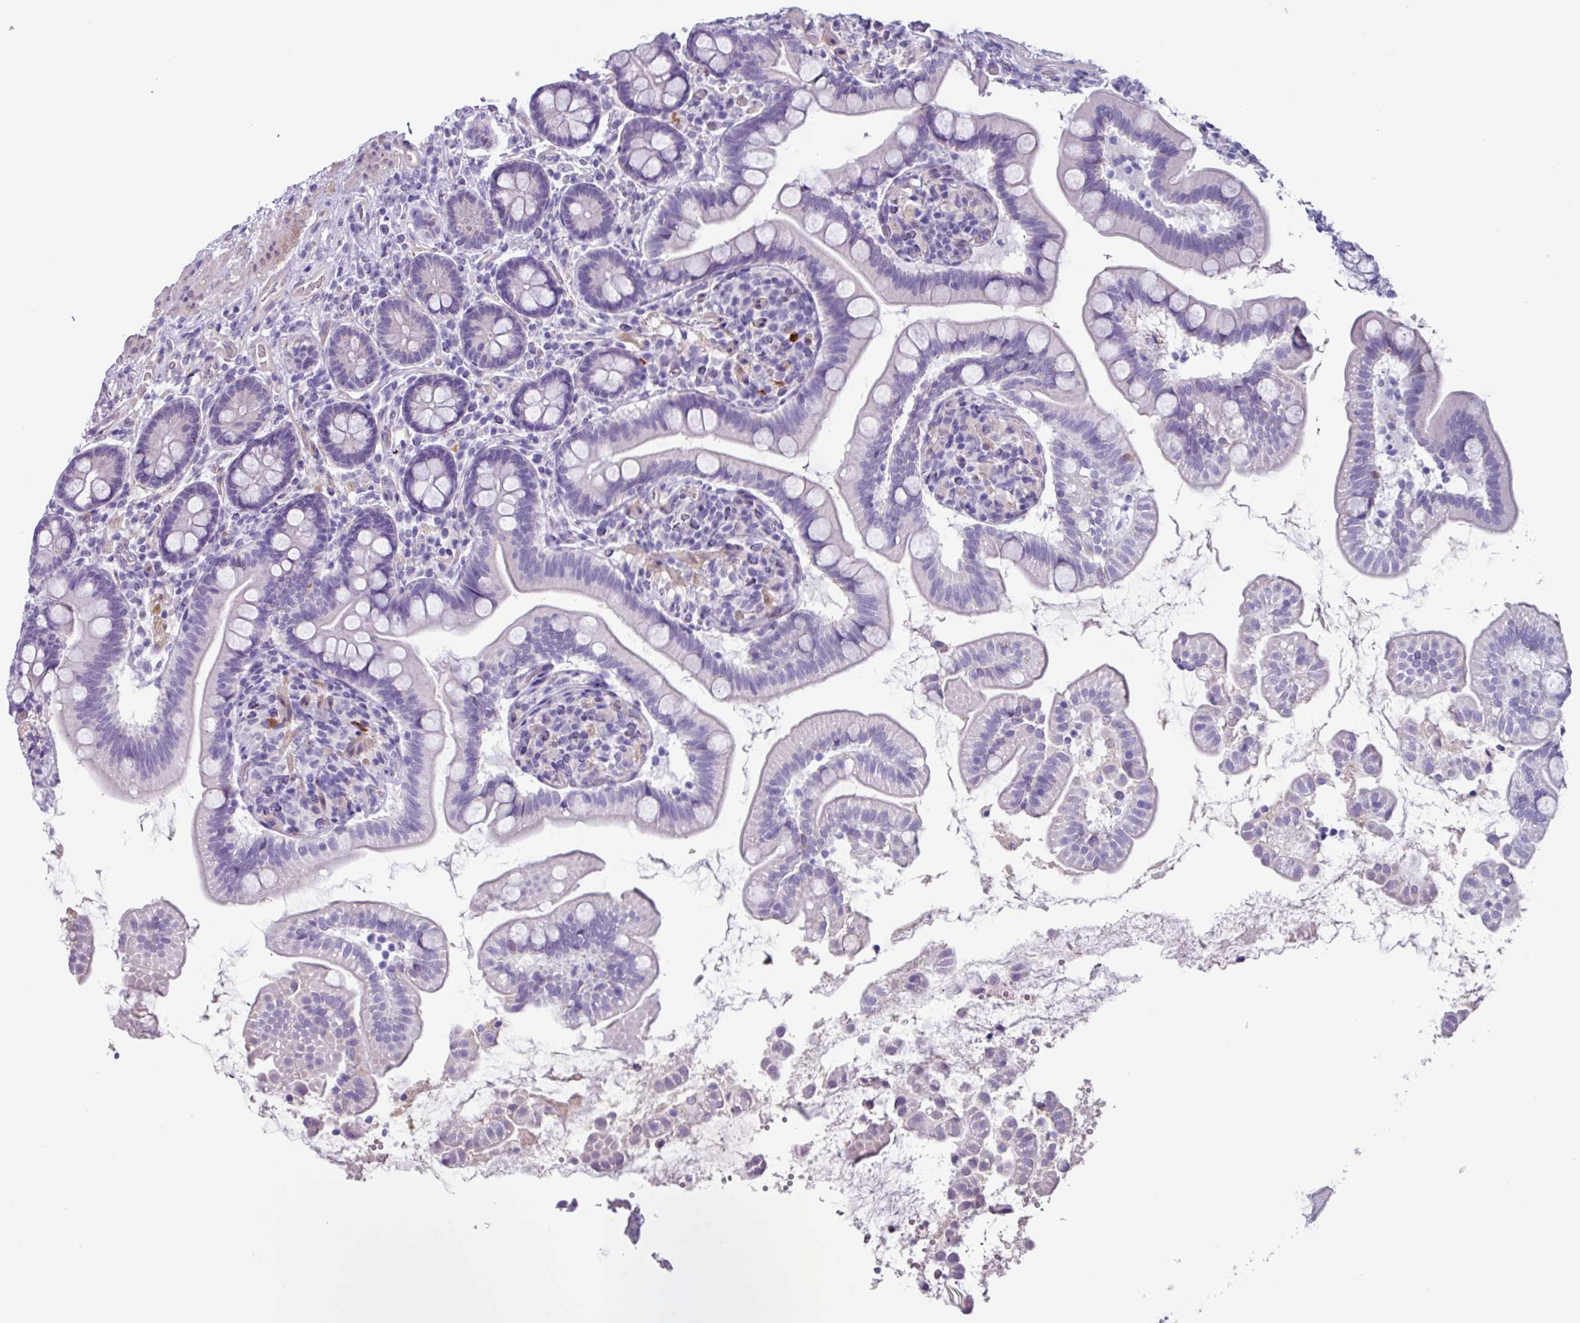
{"staining": {"intensity": "negative", "quantity": "none", "location": "none"}, "tissue": "small intestine", "cell_type": "Glandular cells", "image_type": "normal", "snomed": [{"axis": "morphology", "description": "Normal tissue, NOS"}, {"axis": "topography", "description": "Small intestine"}], "caption": "Immunohistochemistry (IHC) micrograph of unremarkable small intestine stained for a protein (brown), which reveals no expression in glandular cells.", "gene": "OTX1", "patient": {"sex": "female", "age": 64}}